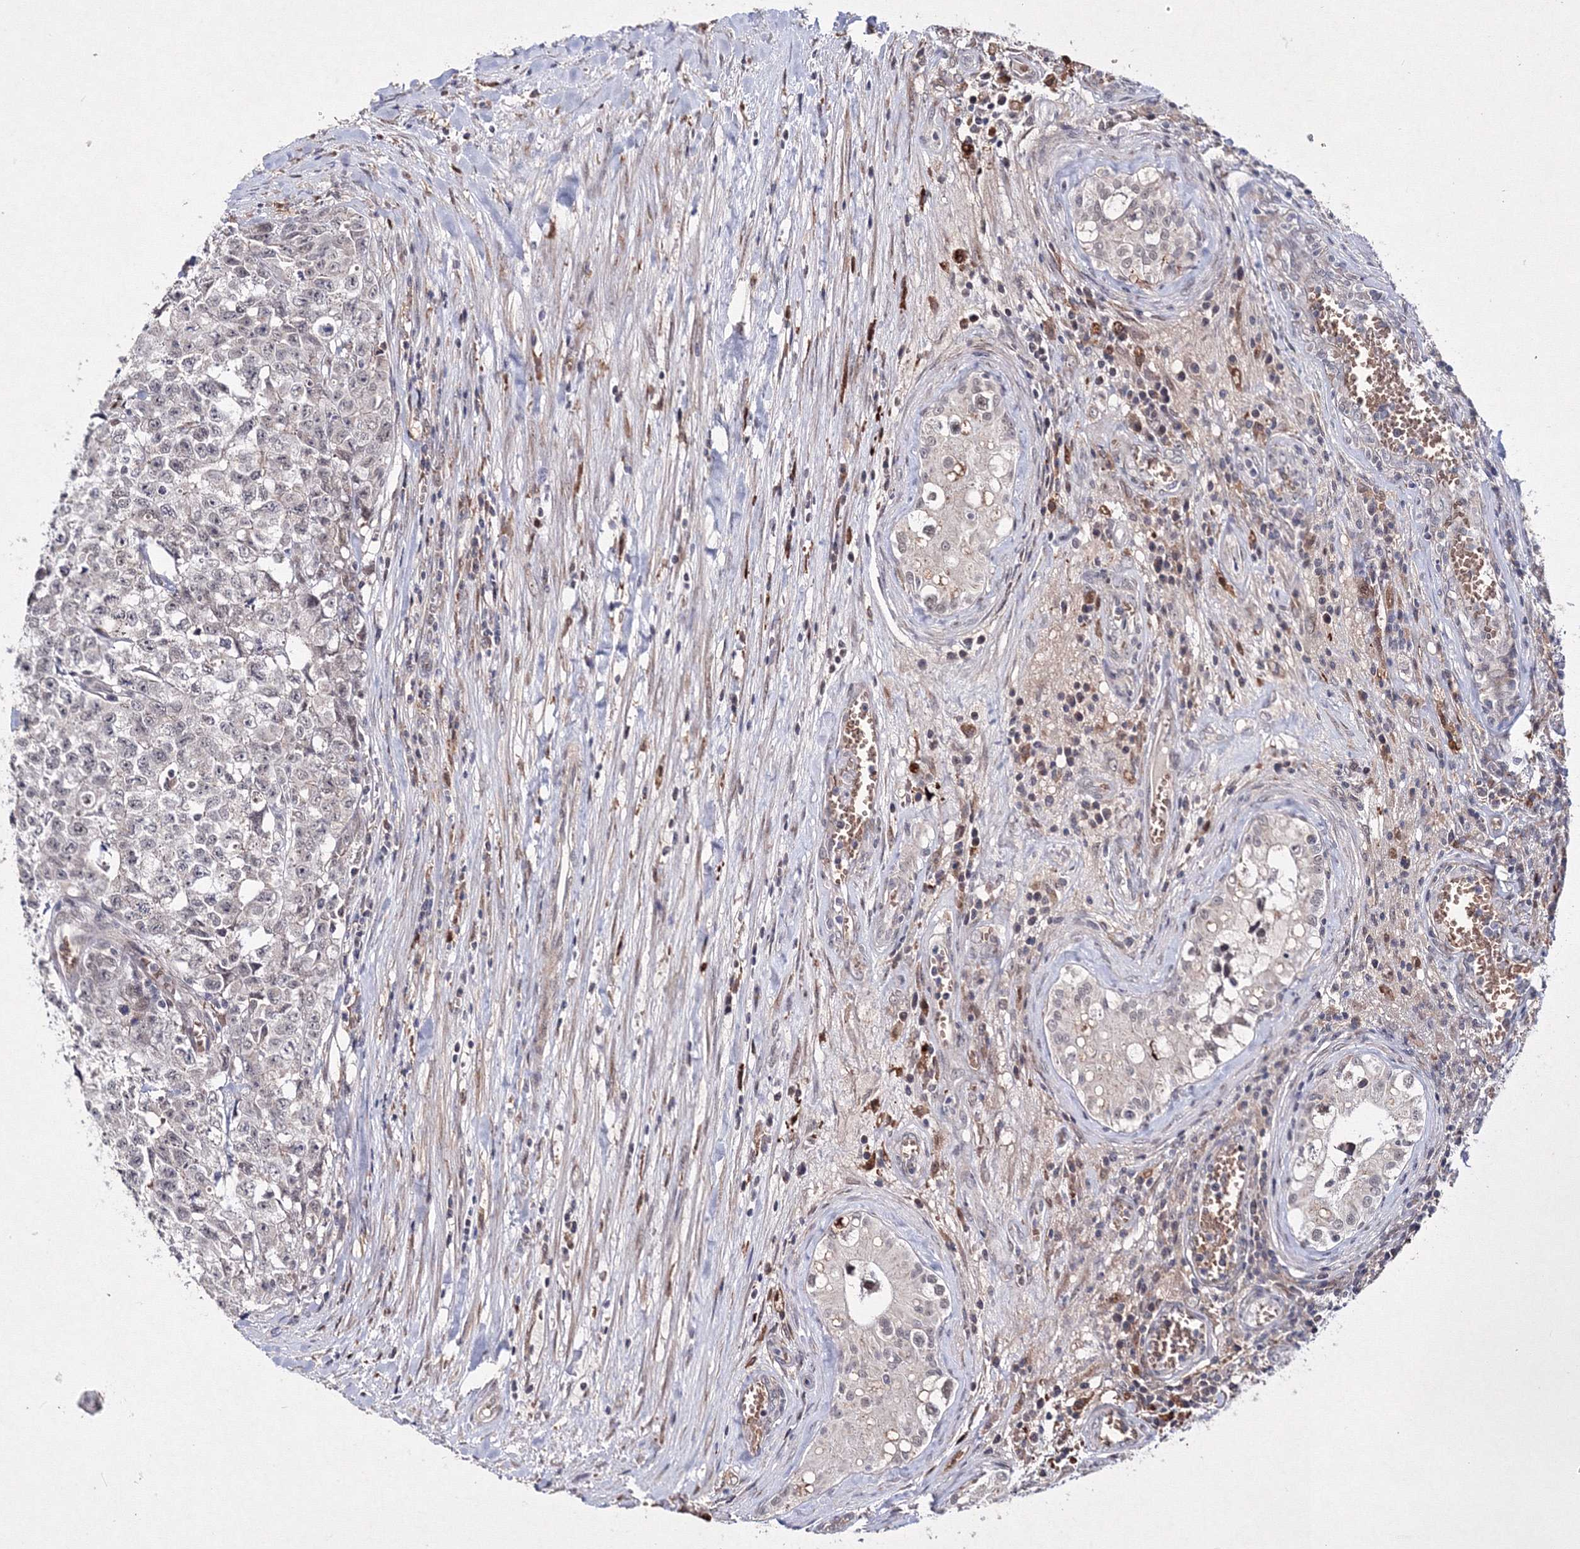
{"staining": {"intensity": "negative", "quantity": "none", "location": "none"}, "tissue": "testis cancer", "cell_type": "Tumor cells", "image_type": "cancer", "snomed": [{"axis": "morphology", "description": "Carcinoma, Embryonal, NOS"}, {"axis": "topography", "description": "Testis"}], "caption": "Testis cancer (embryonal carcinoma) was stained to show a protein in brown. There is no significant positivity in tumor cells. Nuclei are stained in blue.", "gene": "C11orf52", "patient": {"sex": "male", "age": 28}}